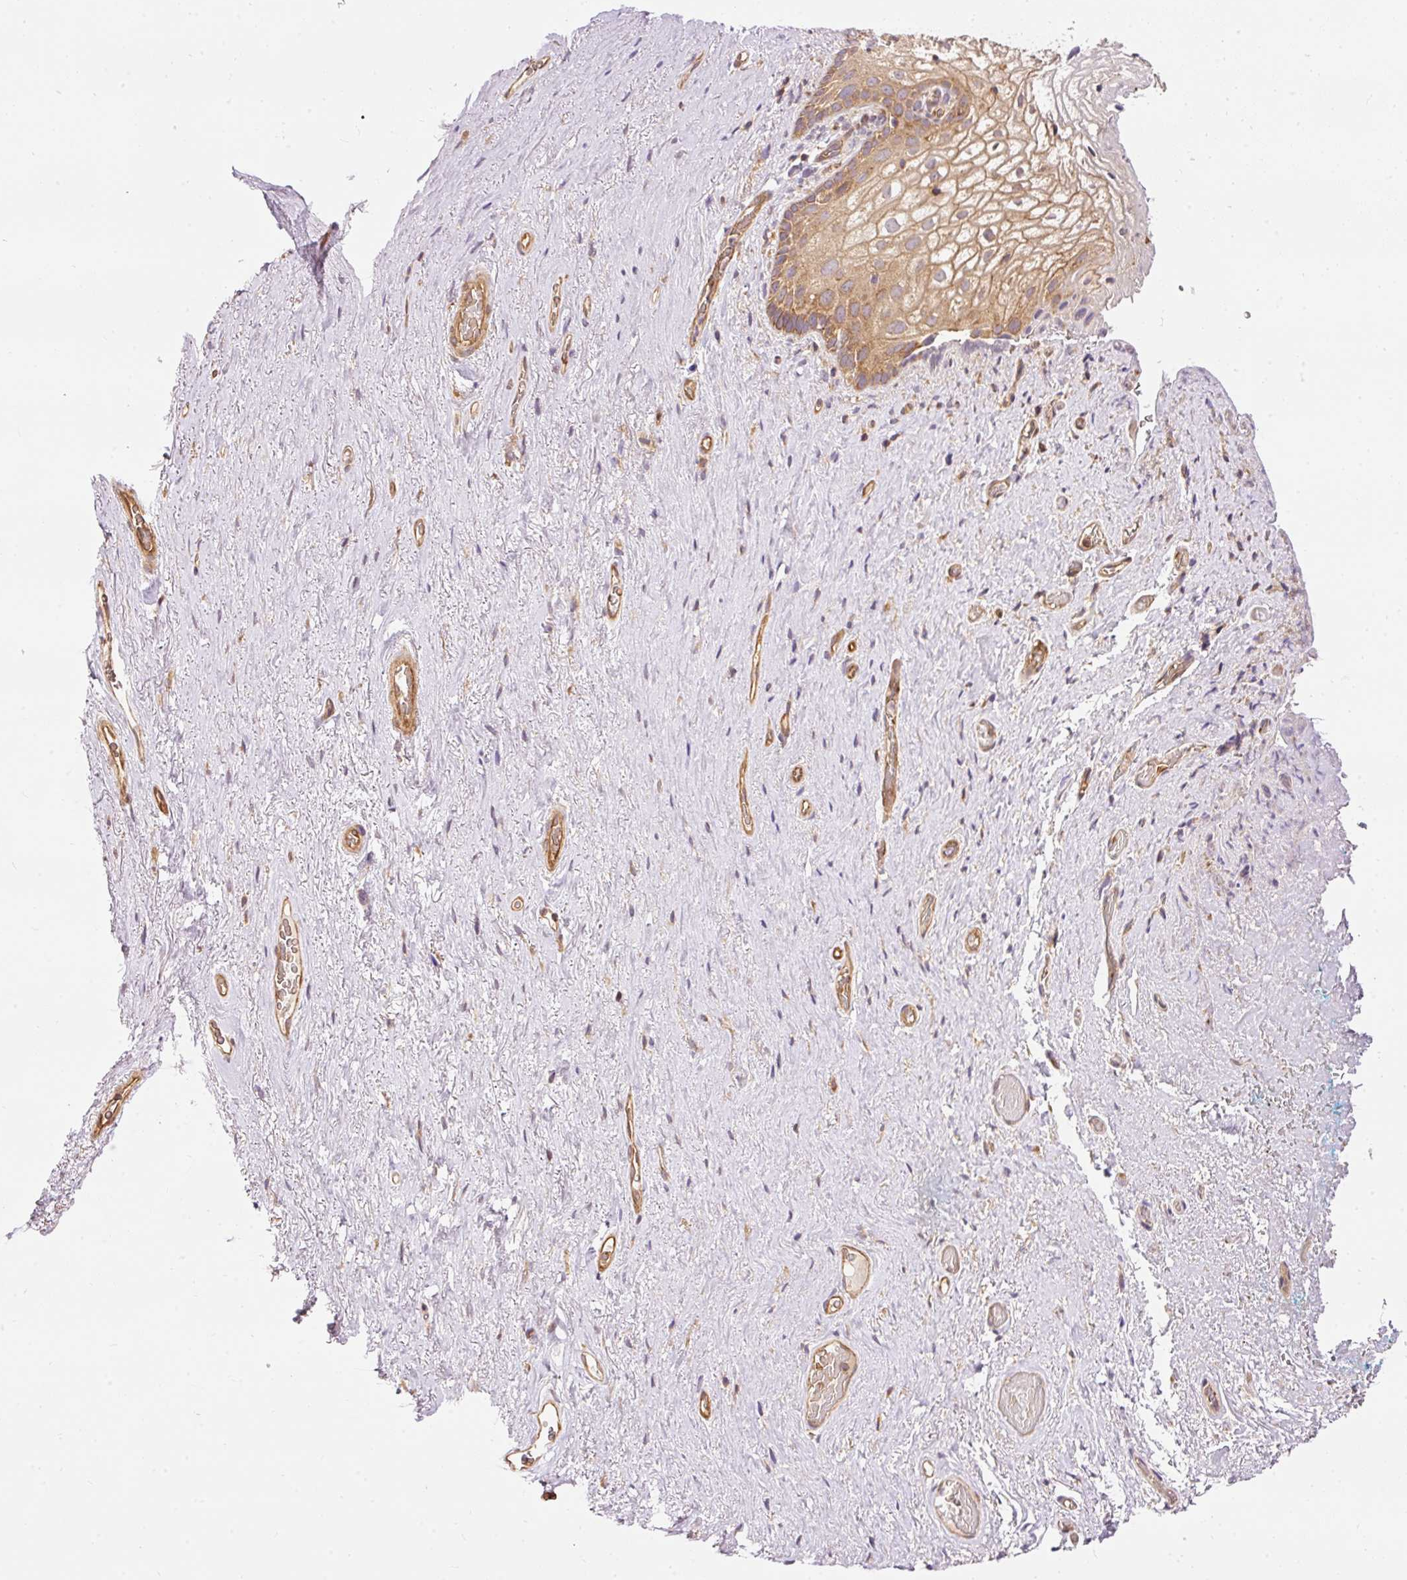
{"staining": {"intensity": "moderate", "quantity": ">75%", "location": "cytoplasmic/membranous"}, "tissue": "vagina", "cell_type": "Squamous epithelial cells", "image_type": "normal", "snomed": [{"axis": "morphology", "description": "Normal tissue, NOS"}, {"axis": "topography", "description": "Vagina"}, {"axis": "topography", "description": "Peripheral nerve tissue"}], "caption": "Immunohistochemical staining of normal human vagina reveals >75% levels of moderate cytoplasmic/membranous protein staining in about >75% of squamous epithelial cells.", "gene": "ADCY4", "patient": {"sex": "female", "age": 71}}